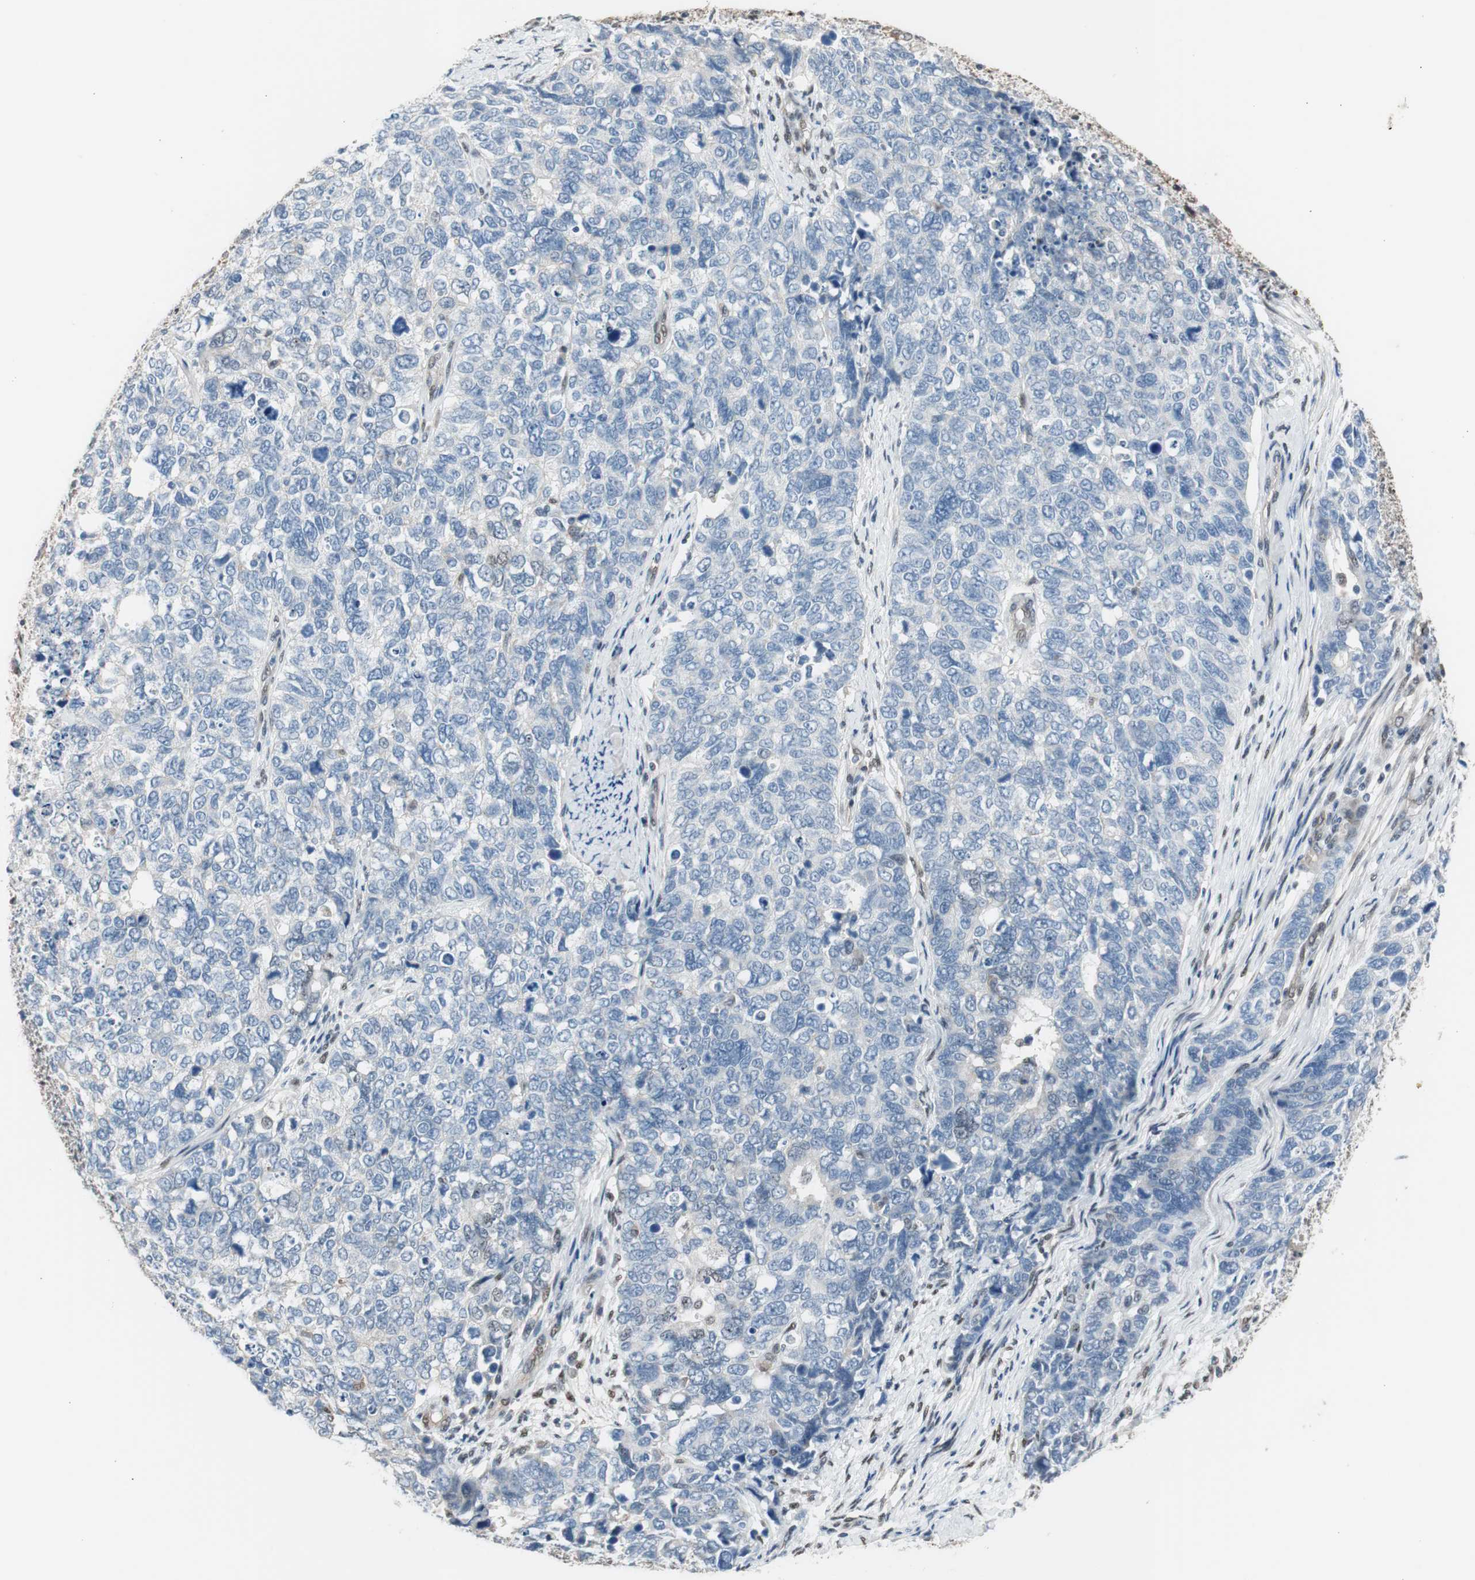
{"staining": {"intensity": "negative", "quantity": "none", "location": "none"}, "tissue": "cervical cancer", "cell_type": "Tumor cells", "image_type": "cancer", "snomed": [{"axis": "morphology", "description": "Squamous cell carcinoma, NOS"}, {"axis": "topography", "description": "Cervix"}], "caption": "Tumor cells are negative for protein expression in human cervical cancer.", "gene": "PML", "patient": {"sex": "female", "age": 63}}